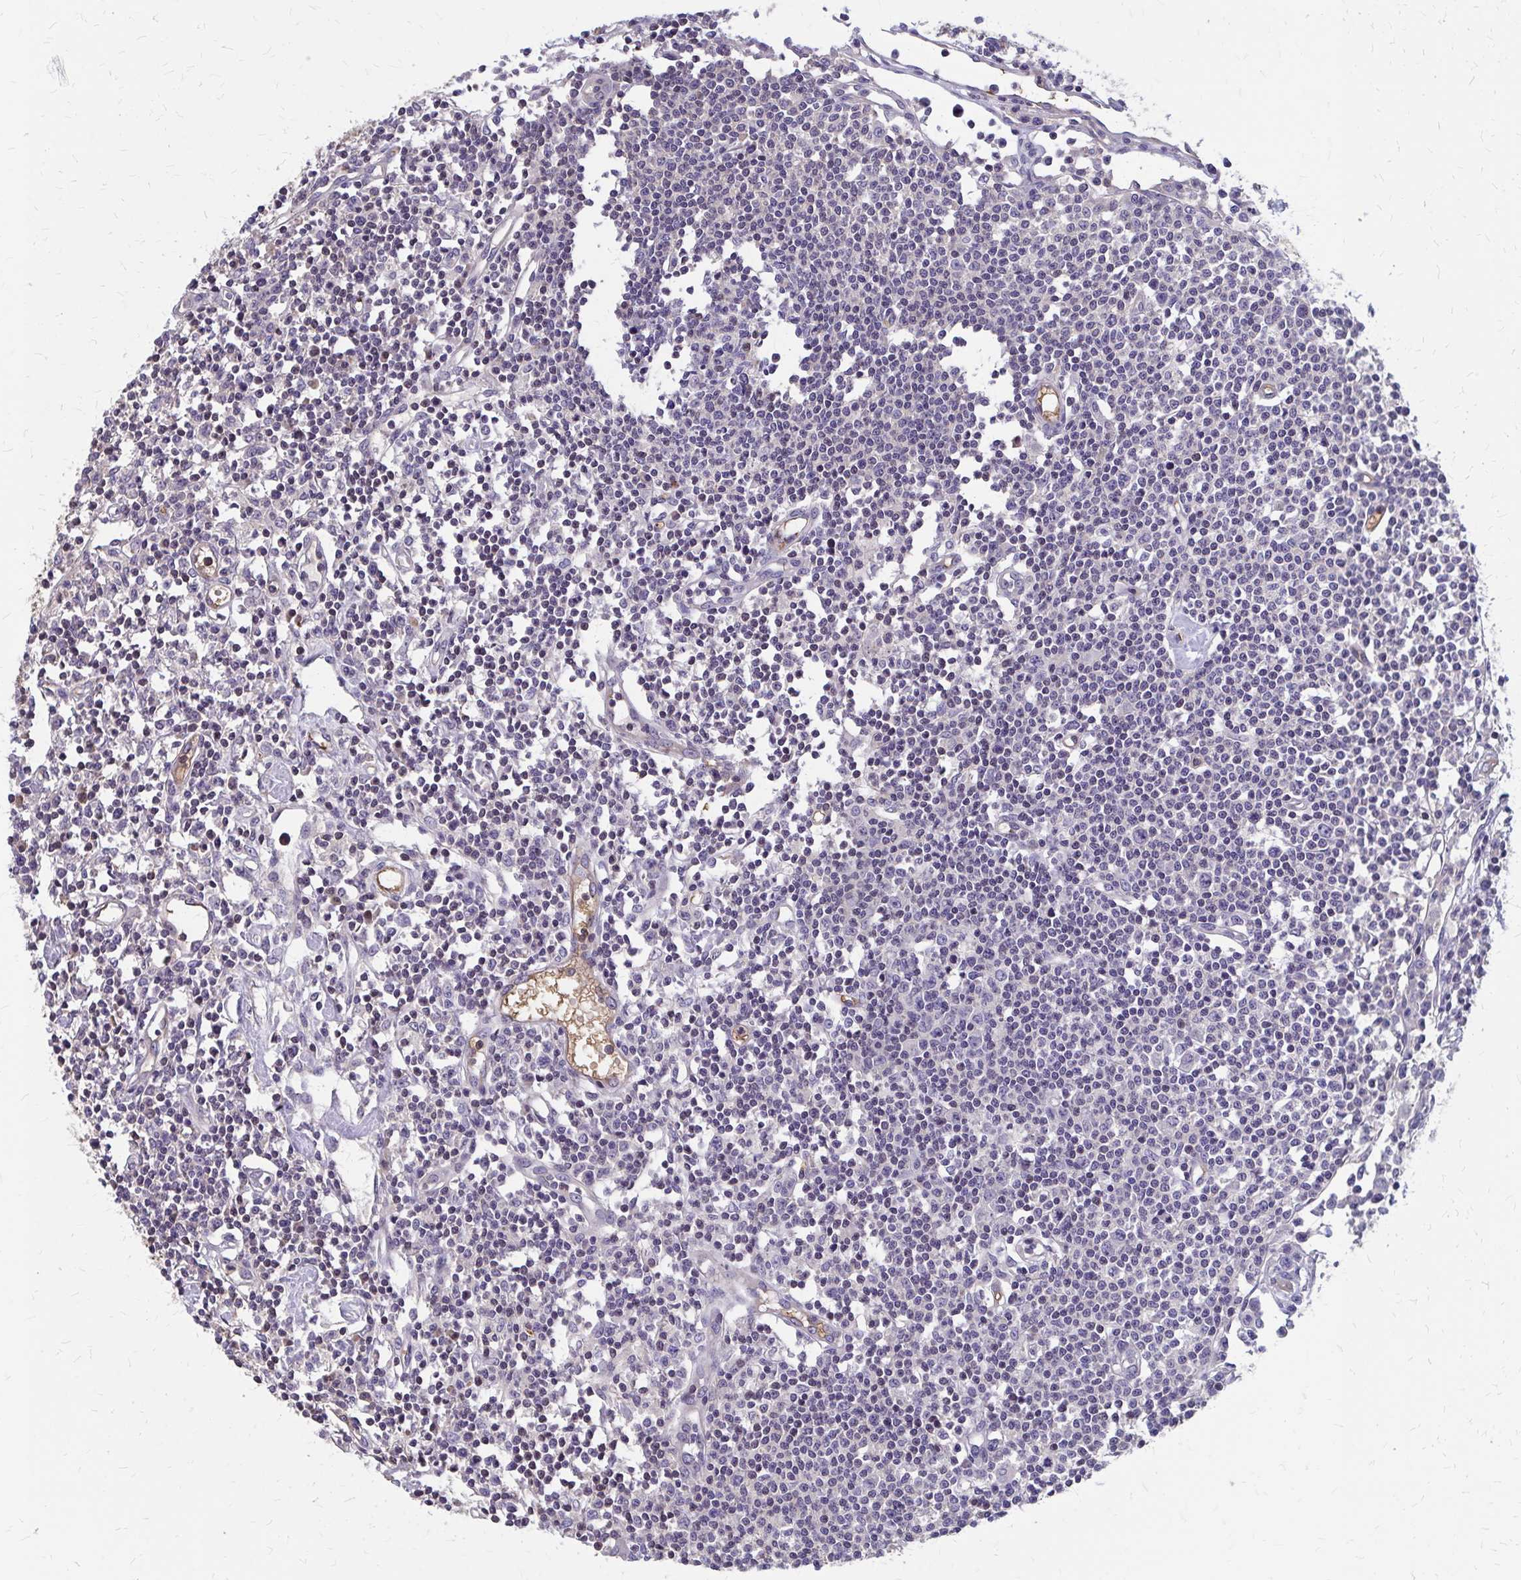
{"staining": {"intensity": "weak", "quantity": "<25%", "location": "cytoplasmic/membranous"}, "tissue": "lymph node", "cell_type": "Germinal center cells", "image_type": "normal", "snomed": [{"axis": "morphology", "description": "Normal tissue, NOS"}, {"axis": "topography", "description": "Lymph node"}], "caption": "The image reveals no significant staining in germinal center cells of lymph node.", "gene": "IFI44L", "patient": {"sex": "female", "age": 78}}